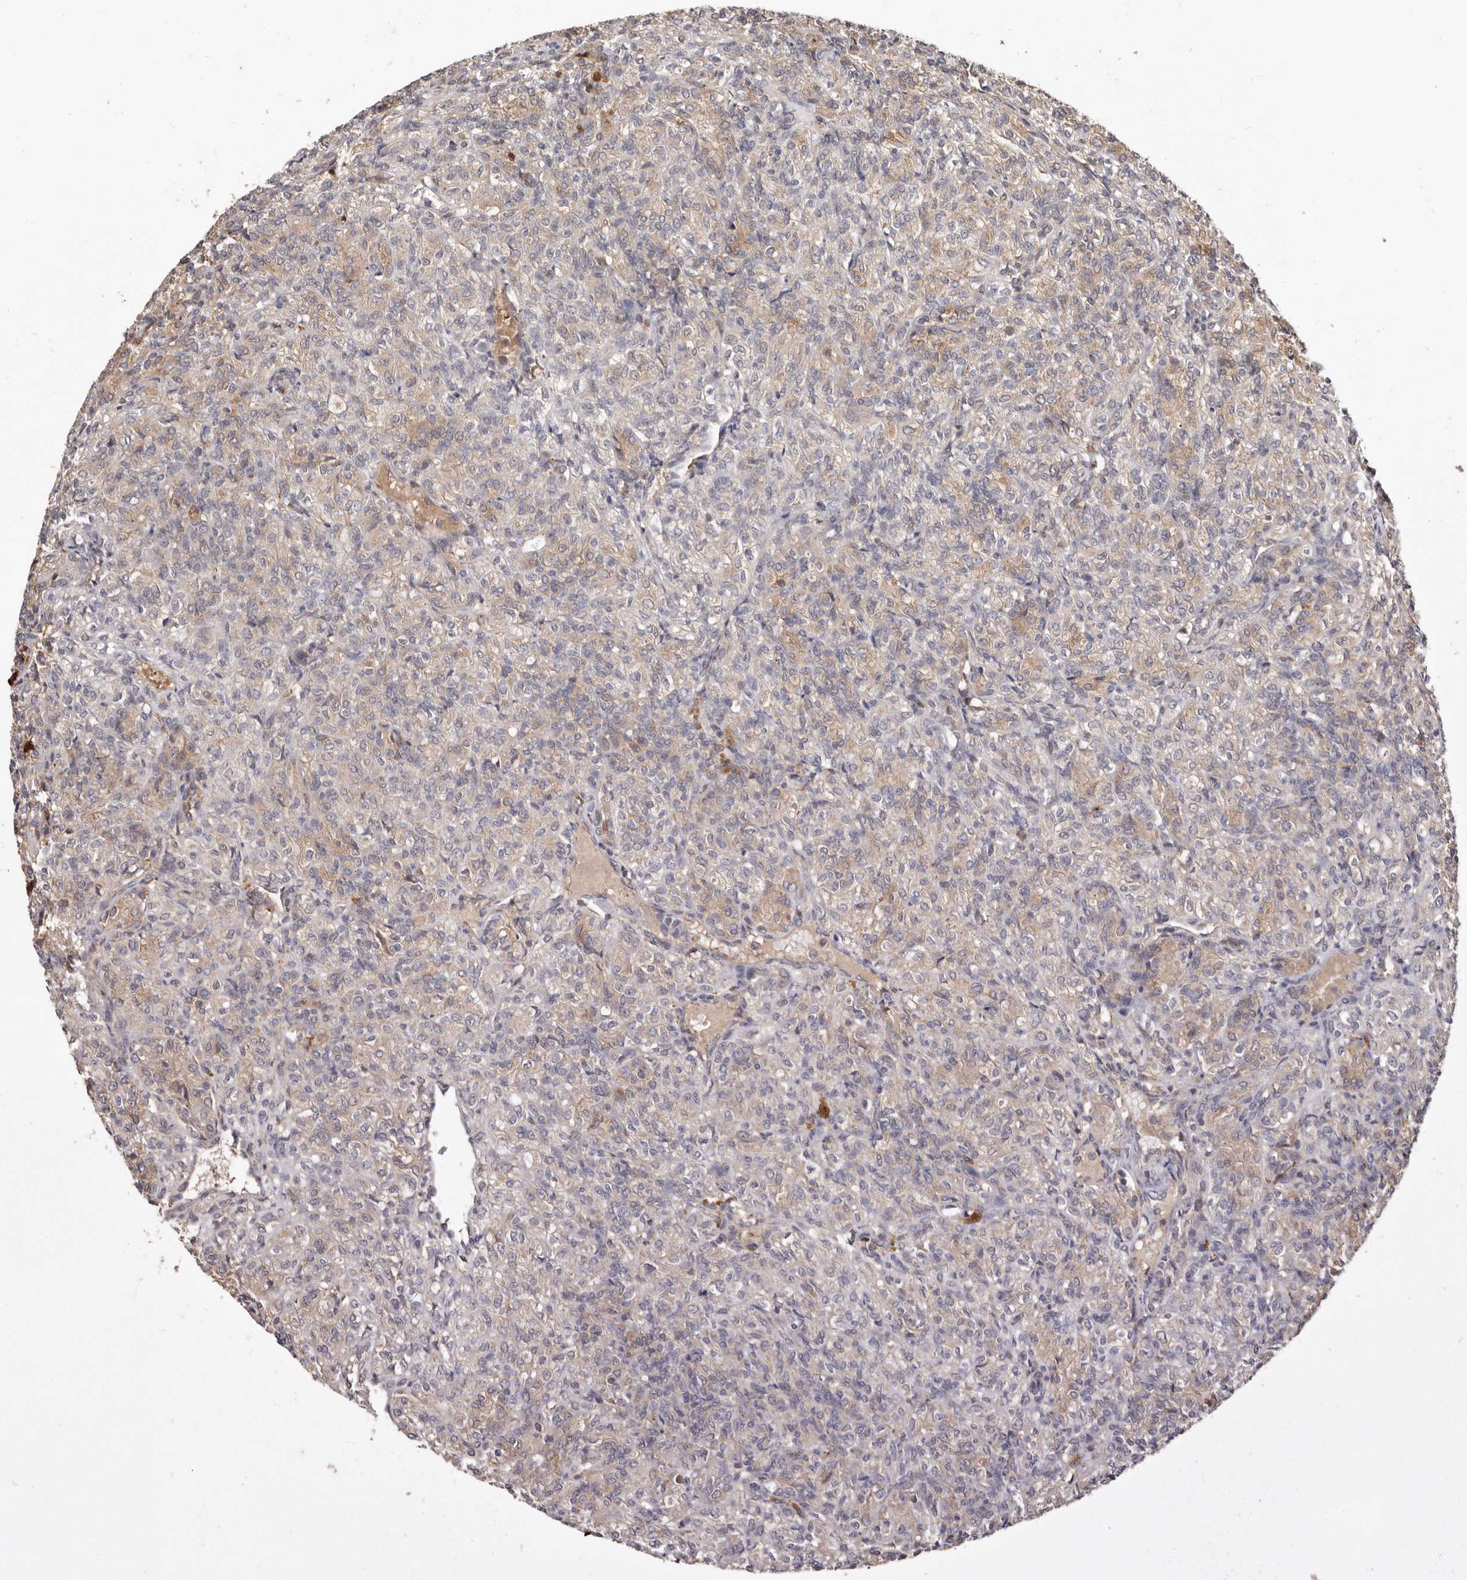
{"staining": {"intensity": "weak", "quantity": "<25%", "location": "cytoplasmic/membranous"}, "tissue": "renal cancer", "cell_type": "Tumor cells", "image_type": "cancer", "snomed": [{"axis": "morphology", "description": "Adenocarcinoma, NOS"}, {"axis": "topography", "description": "Kidney"}], "caption": "Histopathology image shows no significant protein expression in tumor cells of renal cancer (adenocarcinoma).", "gene": "RSPO2", "patient": {"sex": "male", "age": 77}}